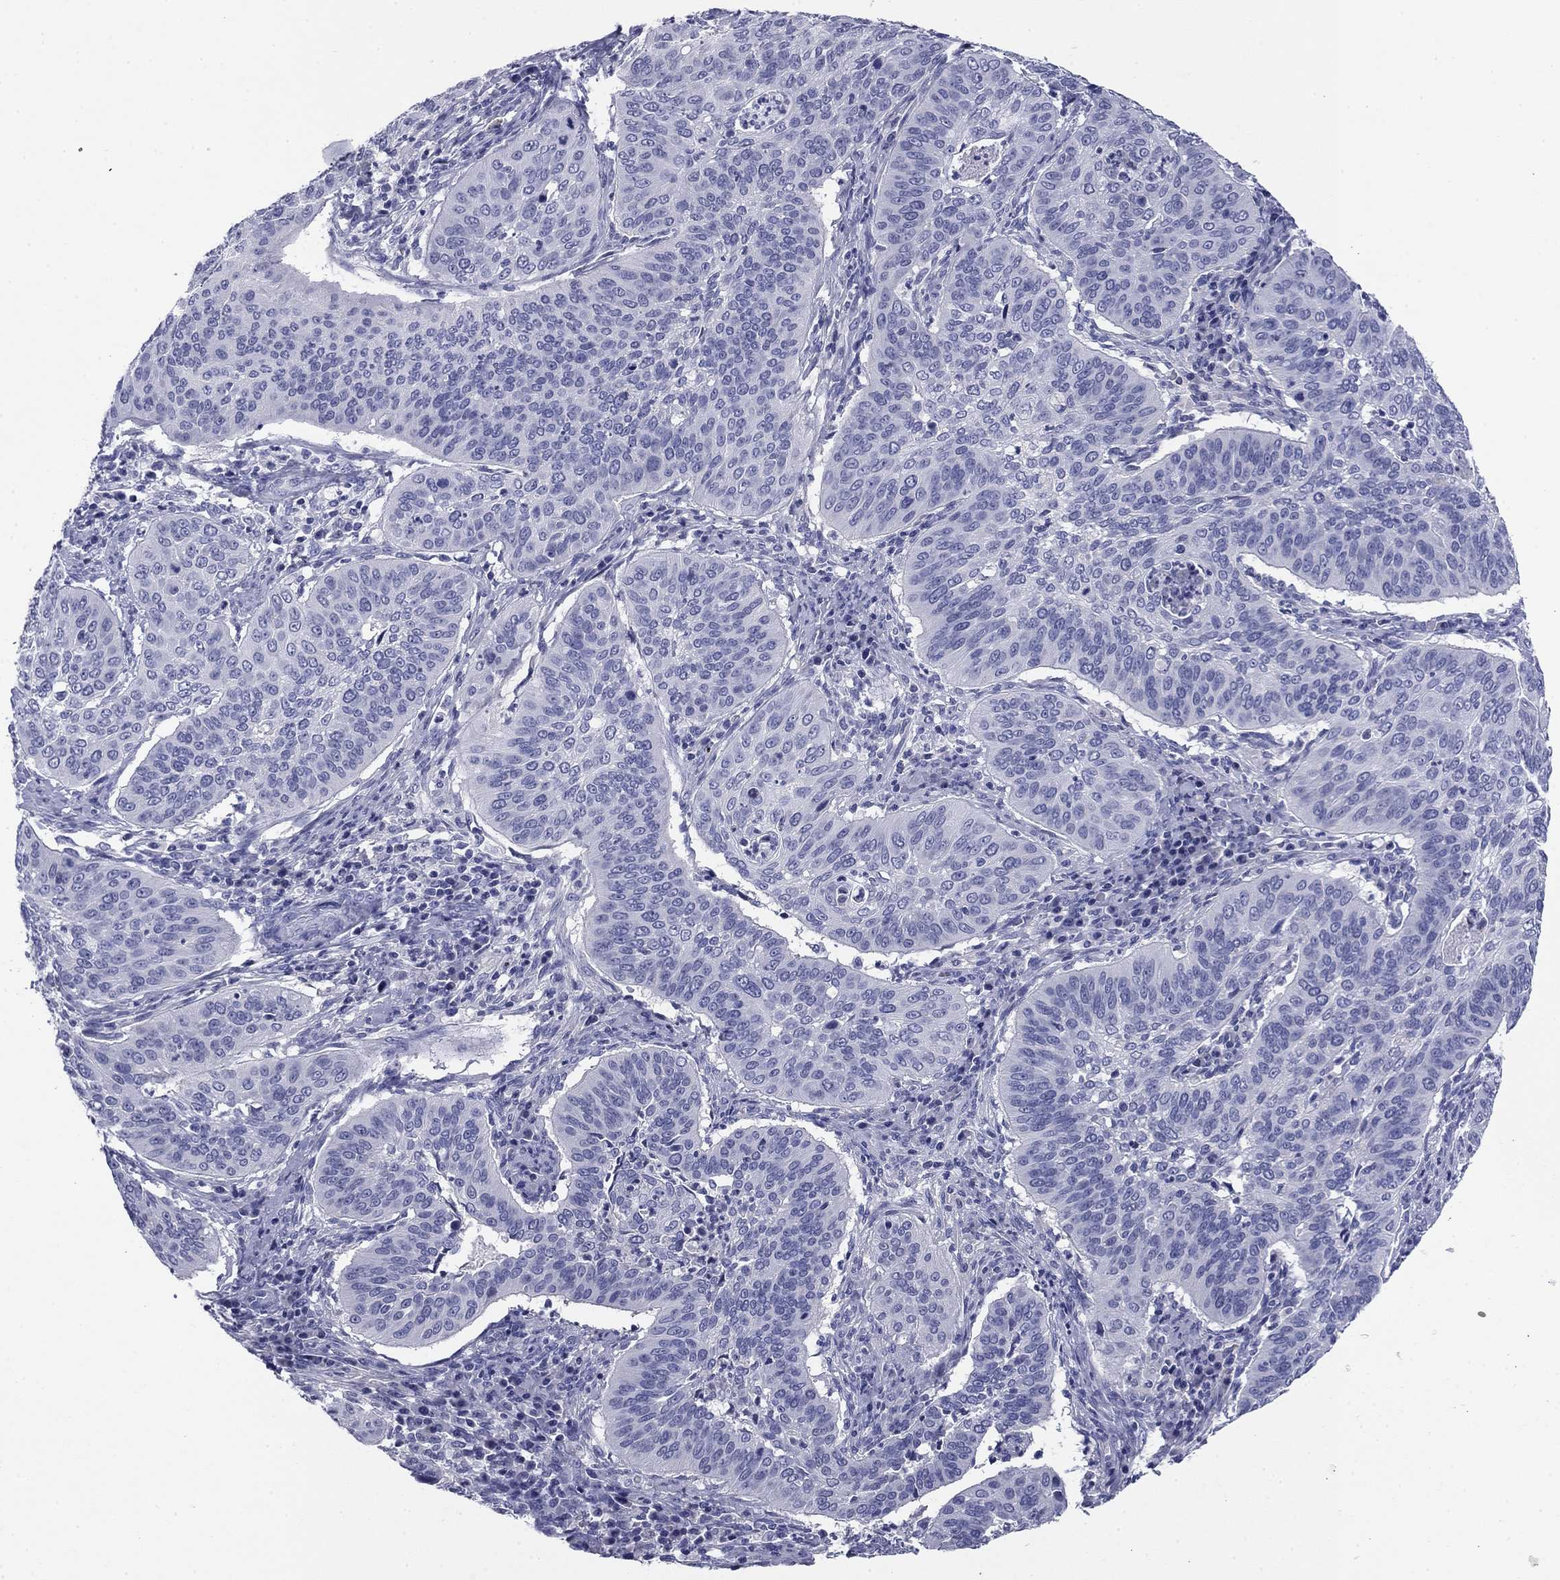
{"staining": {"intensity": "negative", "quantity": "none", "location": "none"}, "tissue": "cervical cancer", "cell_type": "Tumor cells", "image_type": "cancer", "snomed": [{"axis": "morphology", "description": "Normal tissue, NOS"}, {"axis": "morphology", "description": "Squamous cell carcinoma, NOS"}, {"axis": "topography", "description": "Cervix"}], "caption": "This is a image of immunohistochemistry staining of squamous cell carcinoma (cervical), which shows no positivity in tumor cells.", "gene": "ABCC2", "patient": {"sex": "female", "age": 39}}